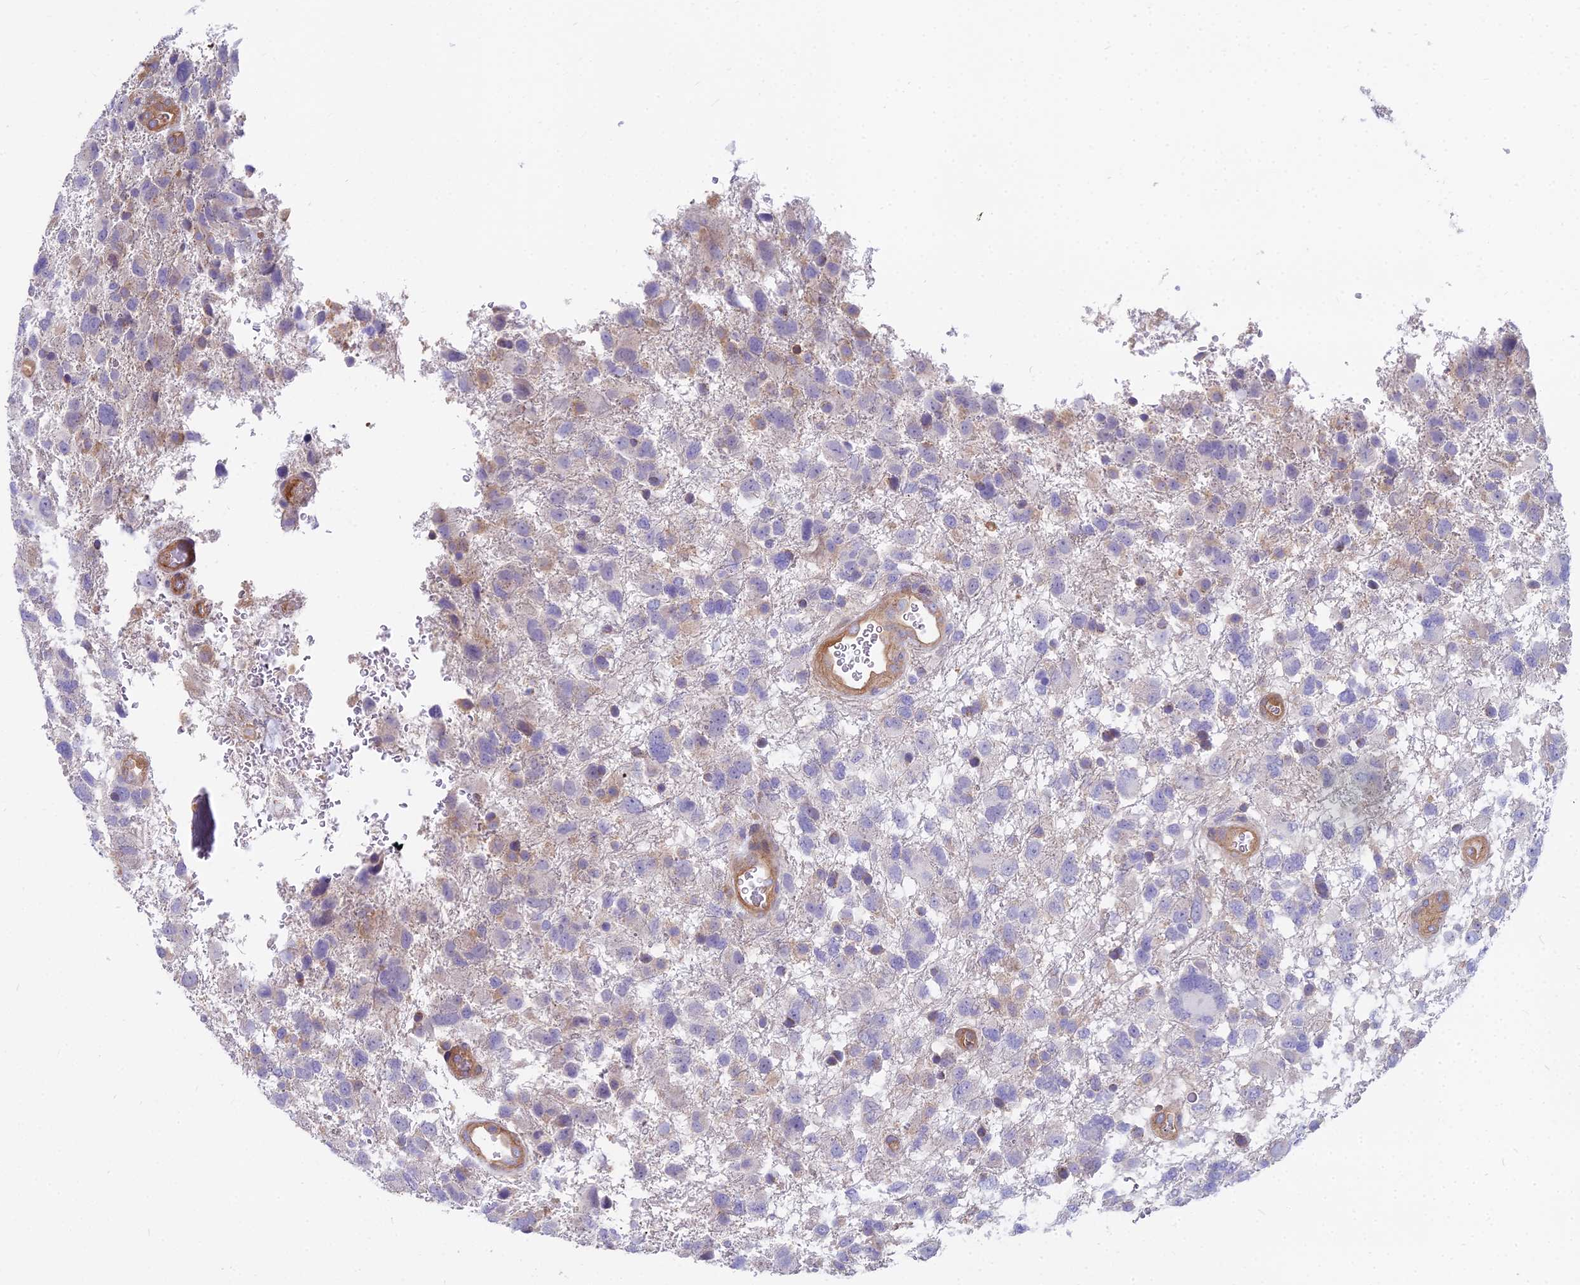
{"staining": {"intensity": "weak", "quantity": "<25%", "location": "cytoplasmic/membranous"}, "tissue": "glioma", "cell_type": "Tumor cells", "image_type": "cancer", "snomed": [{"axis": "morphology", "description": "Glioma, malignant, High grade"}, {"axis": "topography", "description": "Brain"}], "caption": "Micrograph shows no significant protein expression in tumor cells of malignant high-grade glioma.", "gene": "HLA-DOA", "patient": {"sex": "male", "age": 61}}